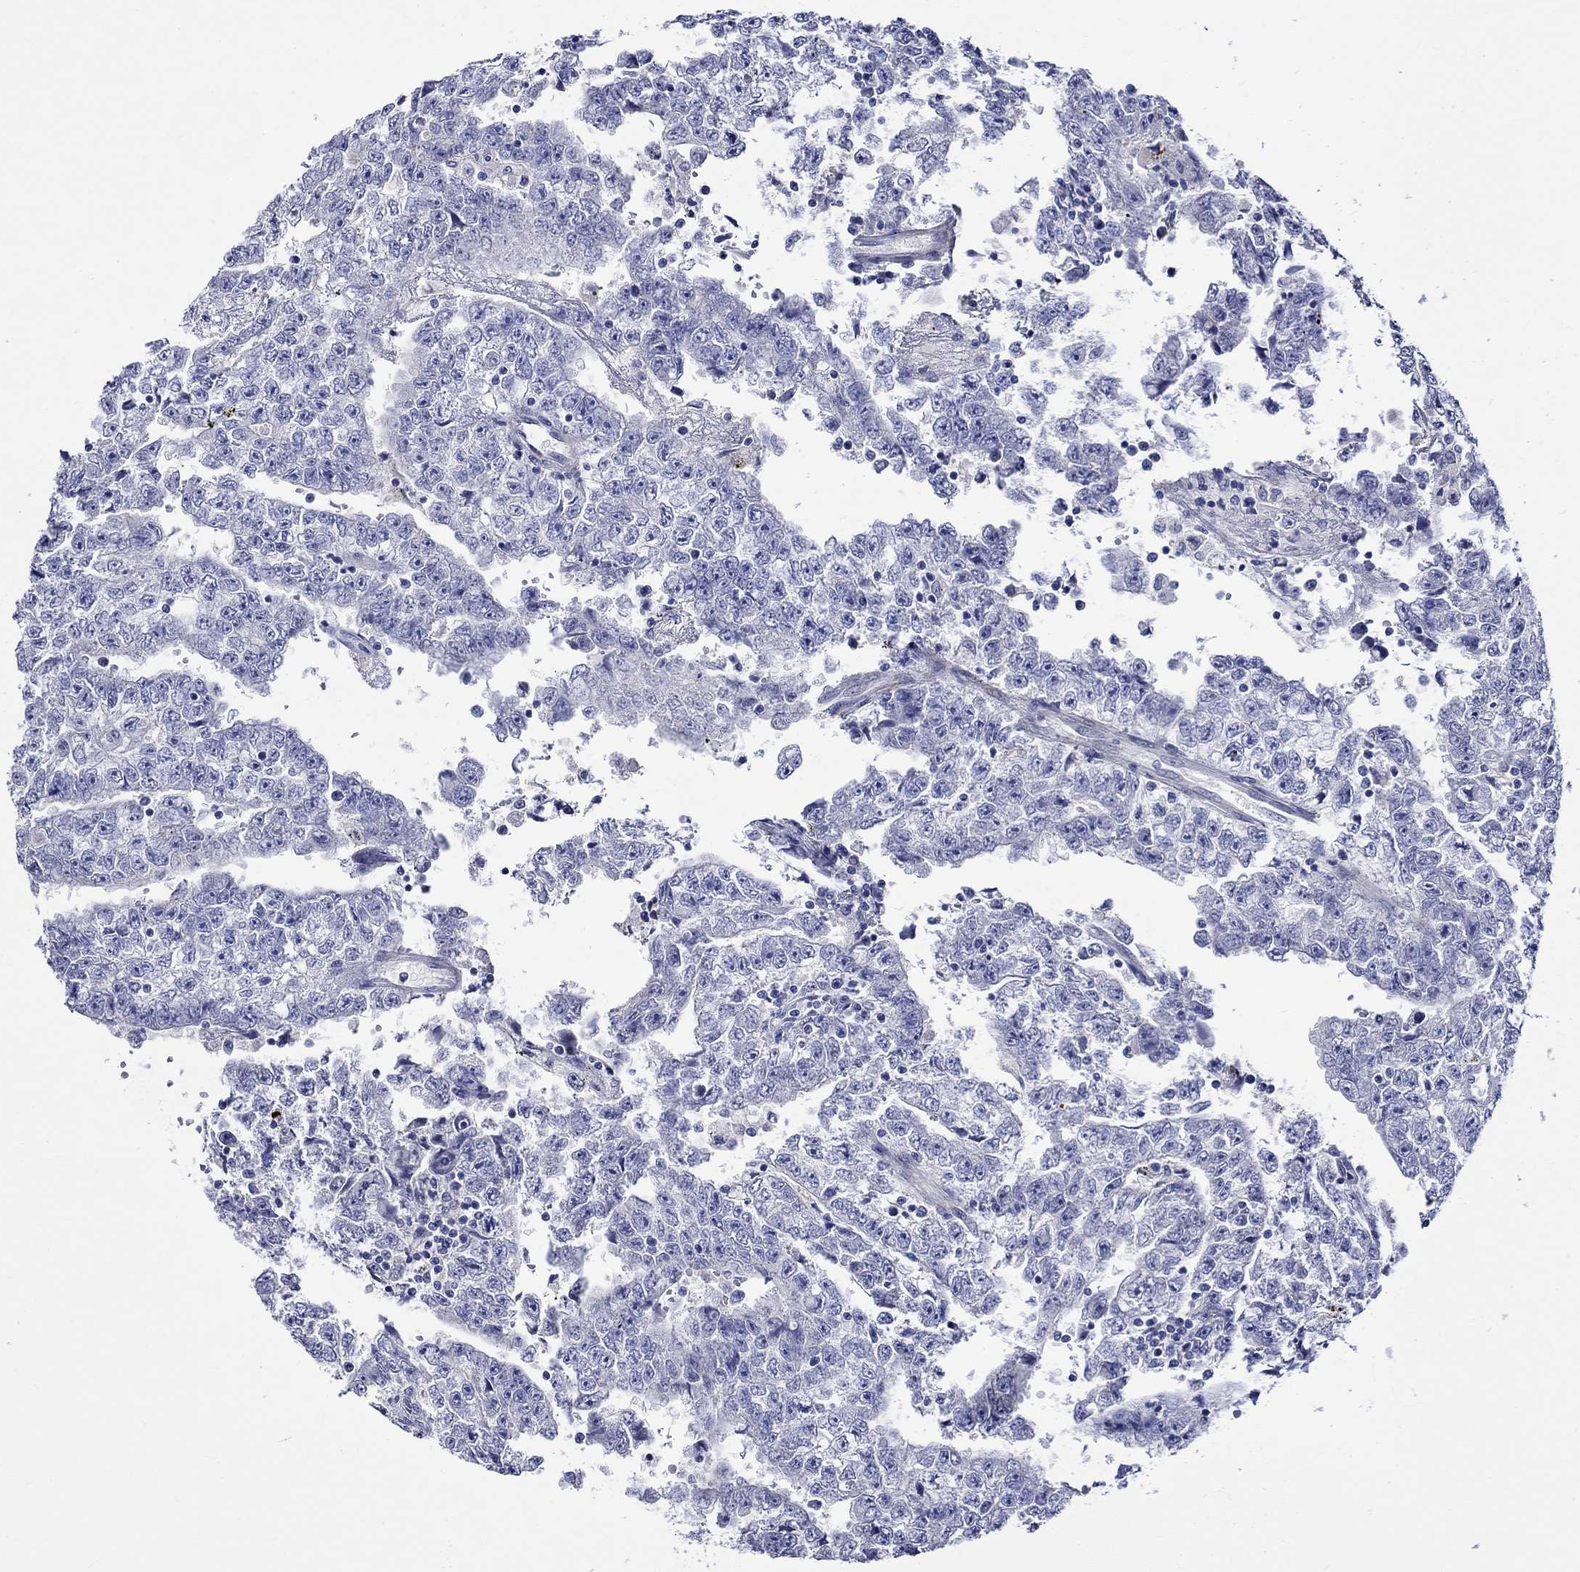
{"staining": {"intensity": "negative", "quantity": "none", "location": "none"}, "tissue": "testis cancer", "cell_type": "Tumor cells", "image_type": "cancer", "snomed": [{"axis": "morphology", "description": "Carcinoma, Embryonal, NOS"}, {"axis": "topography", "description": "Testis"}], "caption": "DAB immunohistochemical staining of testis embryonal carcinoma reveals no significant staining in tumor cells.", "gene": "CRYAB", "patient": {"sex": "male", "age": 25}}